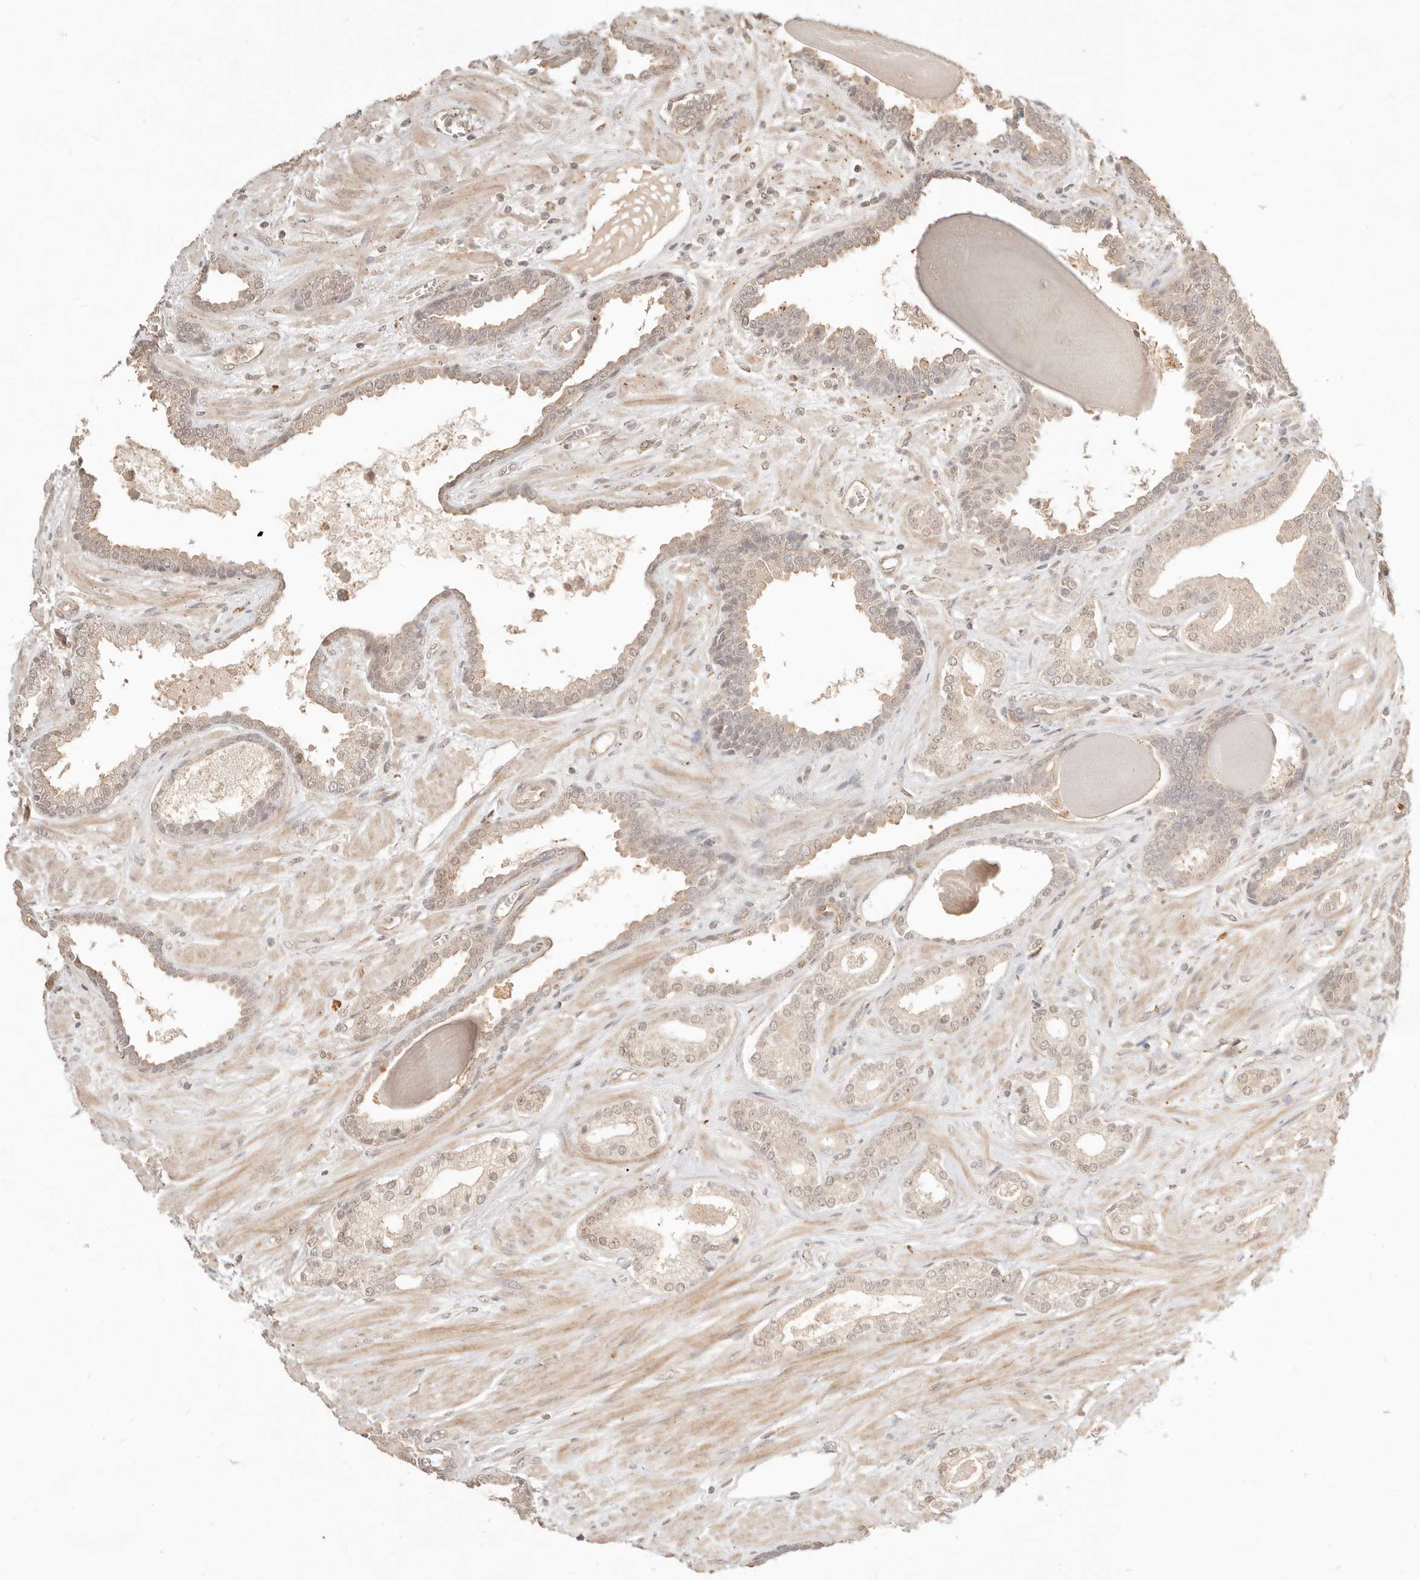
{"staining": {"intensity": "moderate", "quantity": ">75%", "location": "nuclear"}, "tissue": "prostate cancer", "cell_type": "Tumor cells", "image_type": "cancer", "snomed": [{"axis": "morphology", "description": "Adenocarcinoma, Low grade"}, {"axis": "topography", "description": "Prostate"}], "caption": "IHC photomicrograph of human low-grade adenocarcinoma (prostate) stained for a protein (brown), which reveals medium levels of moderate nuclear expression in about >75% of tumor cells.", "gene": "MEP1A", "patient": {"sex": "male", "age": 70}}